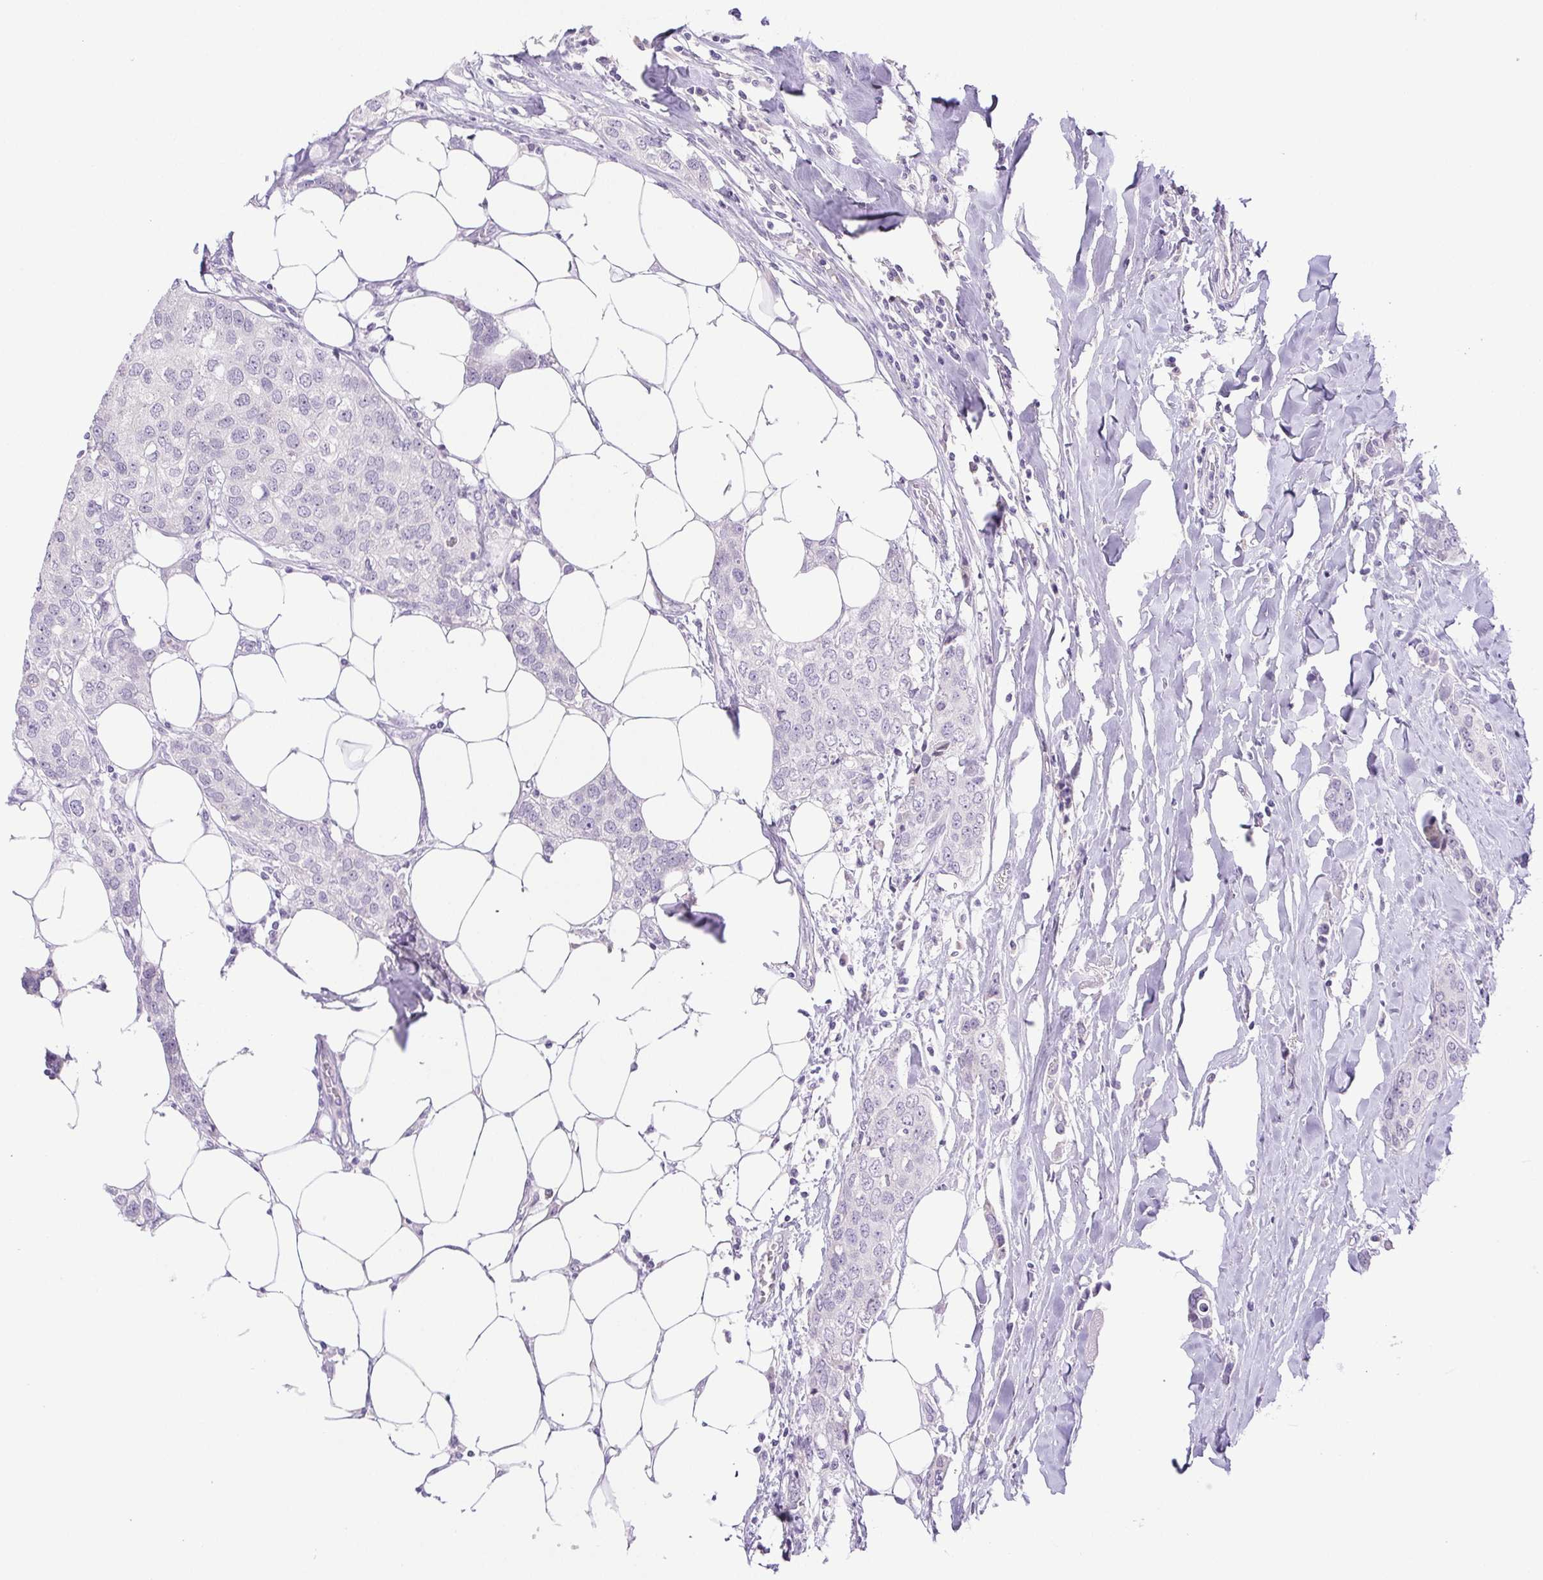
{"staining": {"intensity": "negative", "quantity": "none", "location": "none"}, "tissue": "breast cancer", "cell_type": "Tumor cells", "image_type": "cancer", "snomed": [{"axis": "morphology", "description": "Duct carcinoma"}, {"axis": "topography", "description": "Breast"}], "caption": "Human breast invasive ductal carcinoma stained for a protein using IHC shows no expression in tumor cells.", "gene": "PAPPA2", "patient": {"sex": "female", "age": 80}}